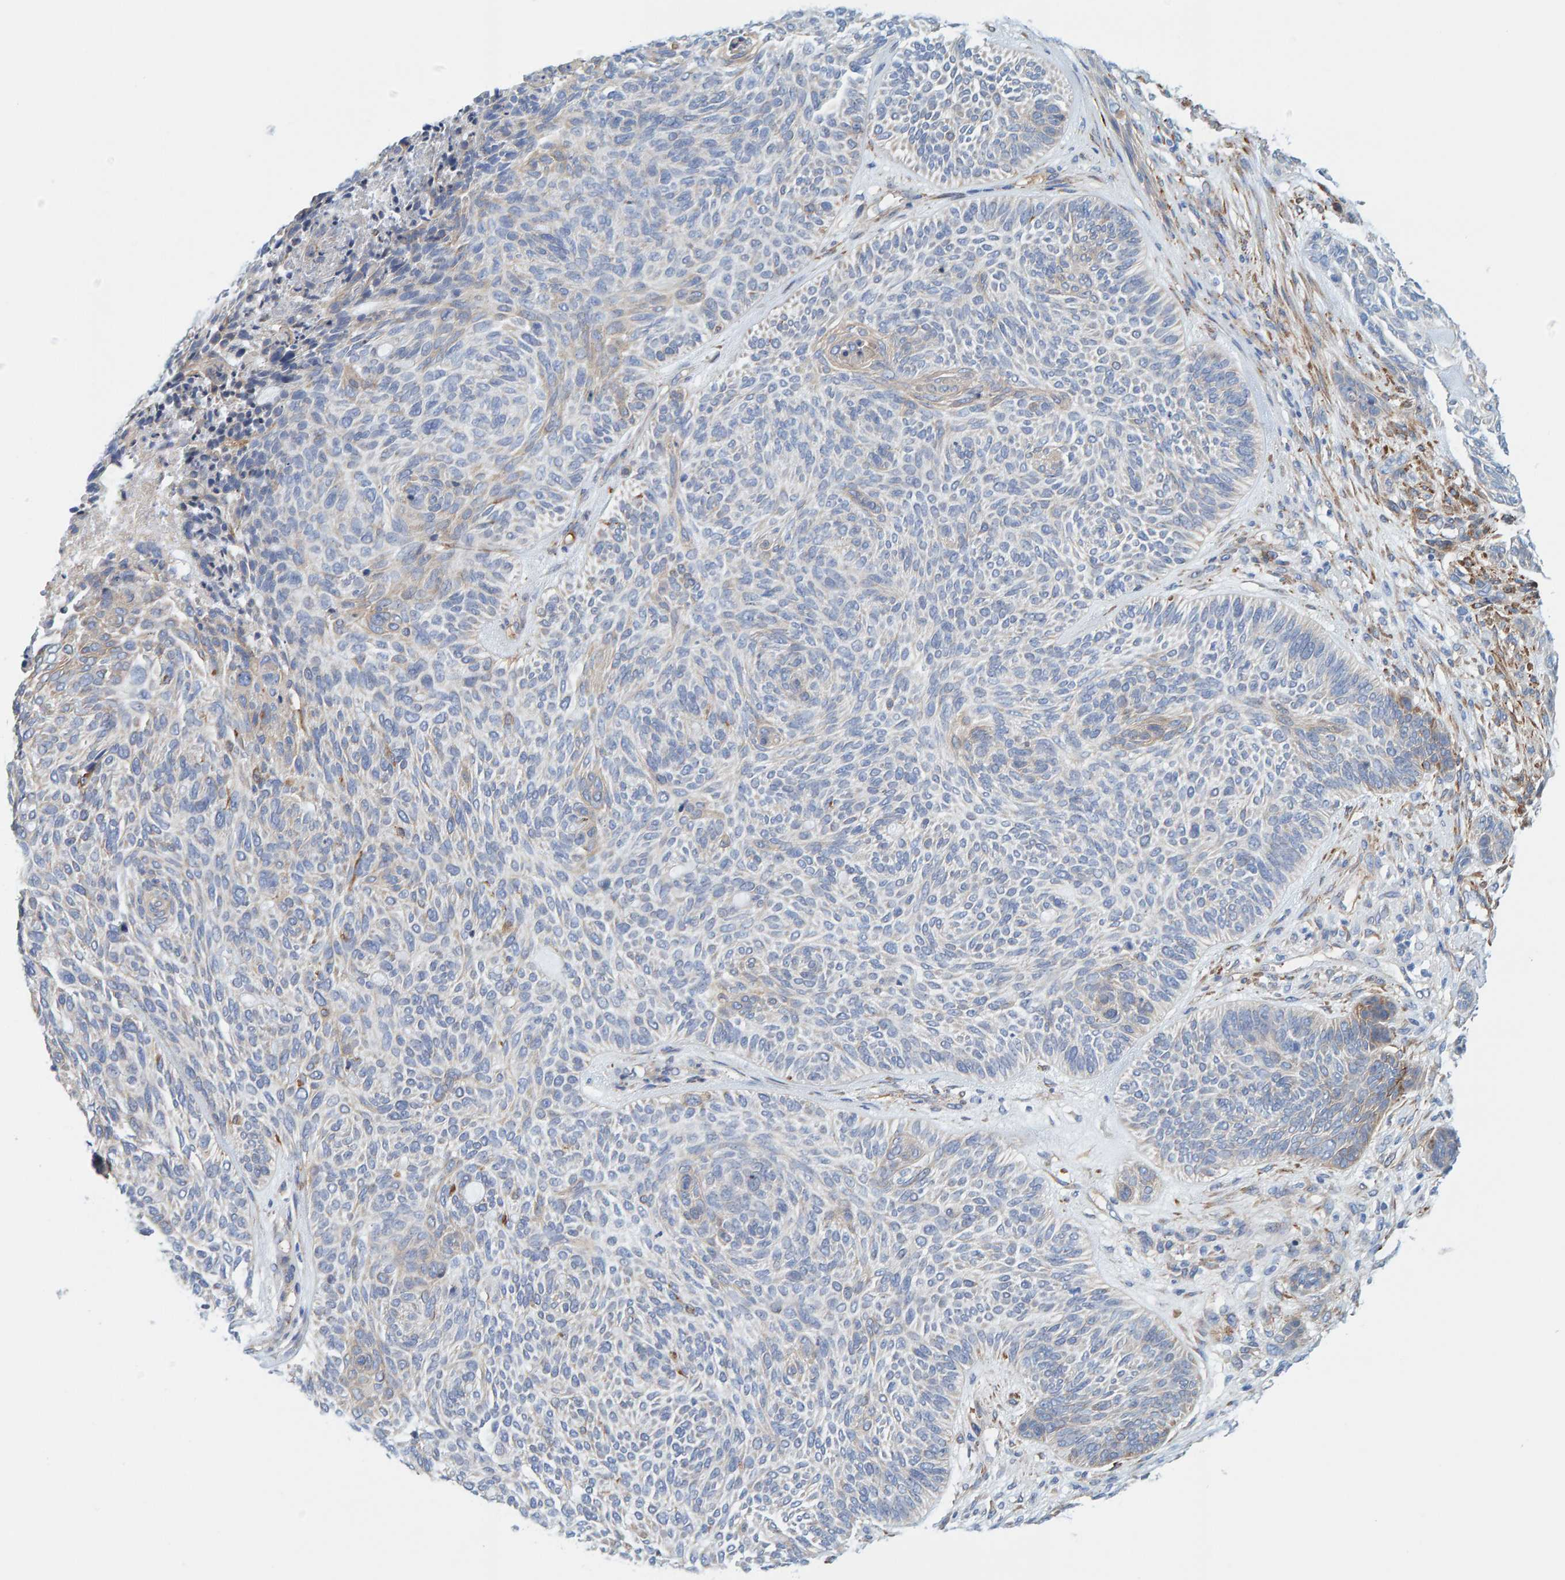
{"staining": {"intensity": "negative", "quantity": "none", "location": "none"}, "tissue": "skin cancer", "cell_type": "Tumor cells", "image_type": "cancer", "snomed": [{"axis": "morphology", "description": "Basal cell carcinoma"}, {"axis": "topography", "description": "Skin"}], "caption": "Protein analysis of basal cell carcinoma (skin) displays no significant positivity in tumor cells.", "gene": "MAP1B", "patient": {"sex": "male", "age": 55}}